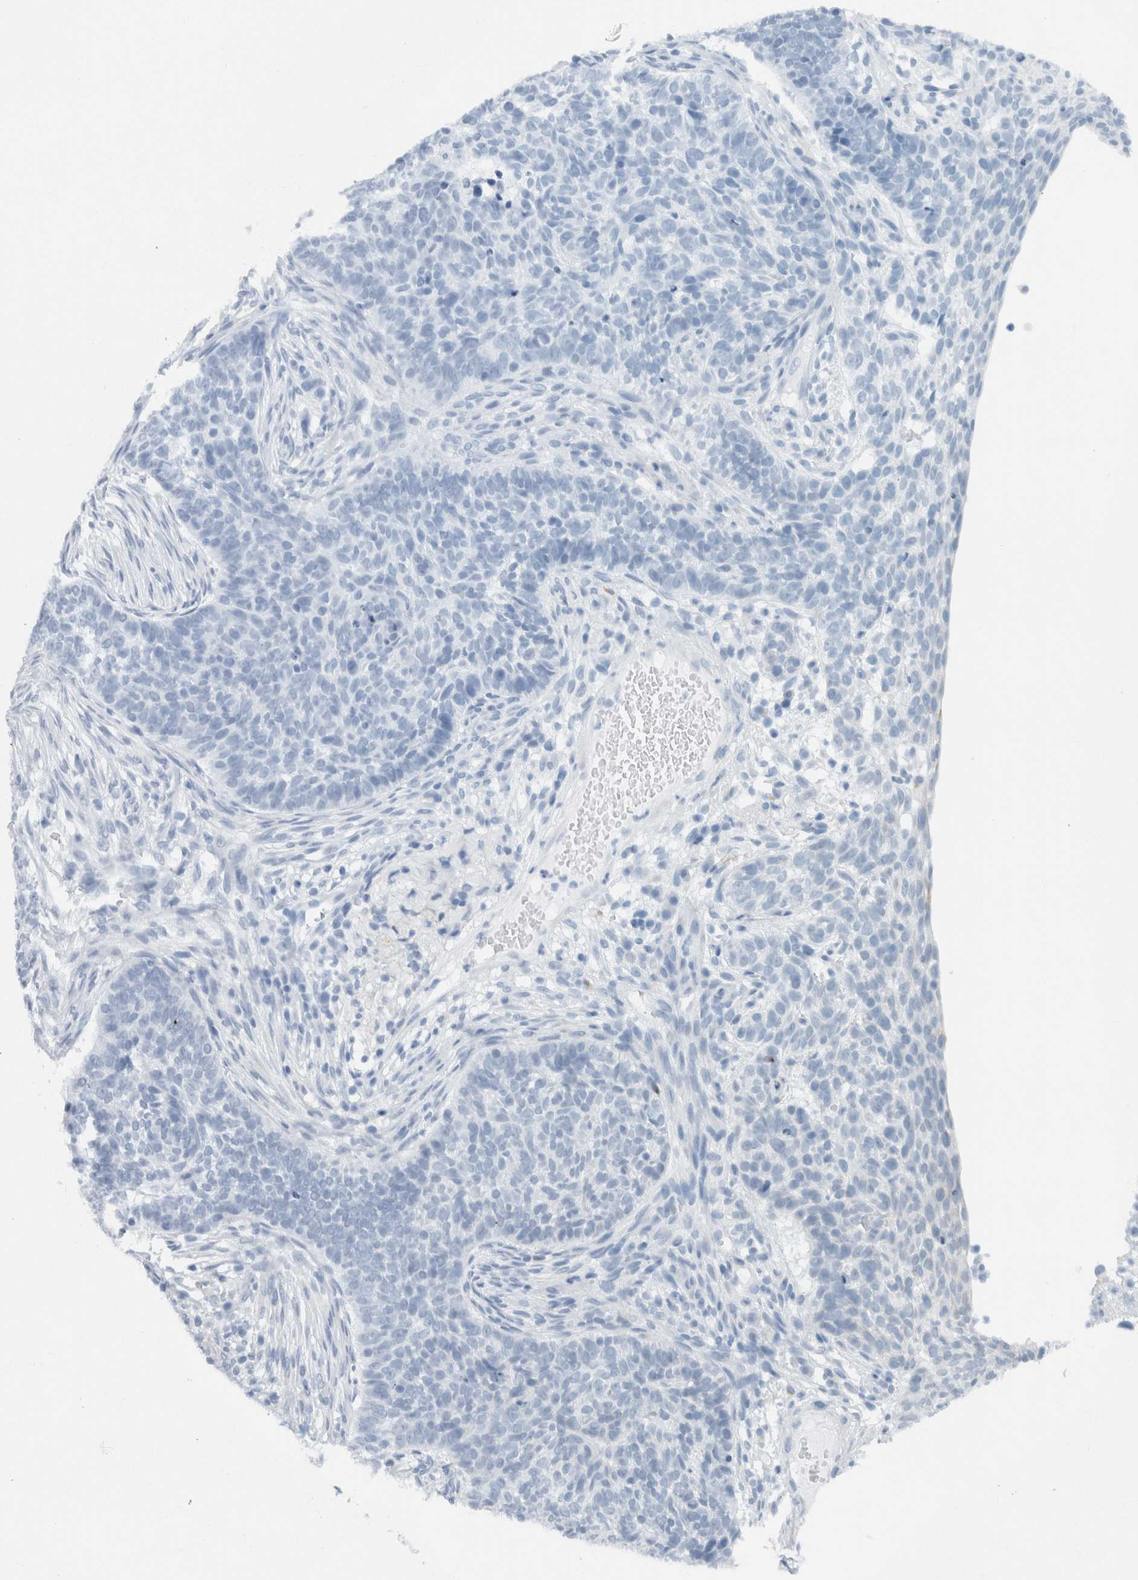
{"staining": {"intensity": "negative", "quantity": "none", "location": "none"}, "tissue": "skin cancer", "cell_type": "Tumor cells", "image_type": "cancer", "snomed": [{"axis": "morphology", "description": "Basal cell carcinoma"}, {"axis": "topography", "description": "Skin"}], "caption": "Basal cell carcinoma (skin) was stained to show a protein in brown. There is no significant positivity in tumor cells. The staining is performed using DAB brown chromogen with nuclei counter-stained in using hematoxylin.", "gene": "RERE", "patient": {"sex": "male", "age": 85}}